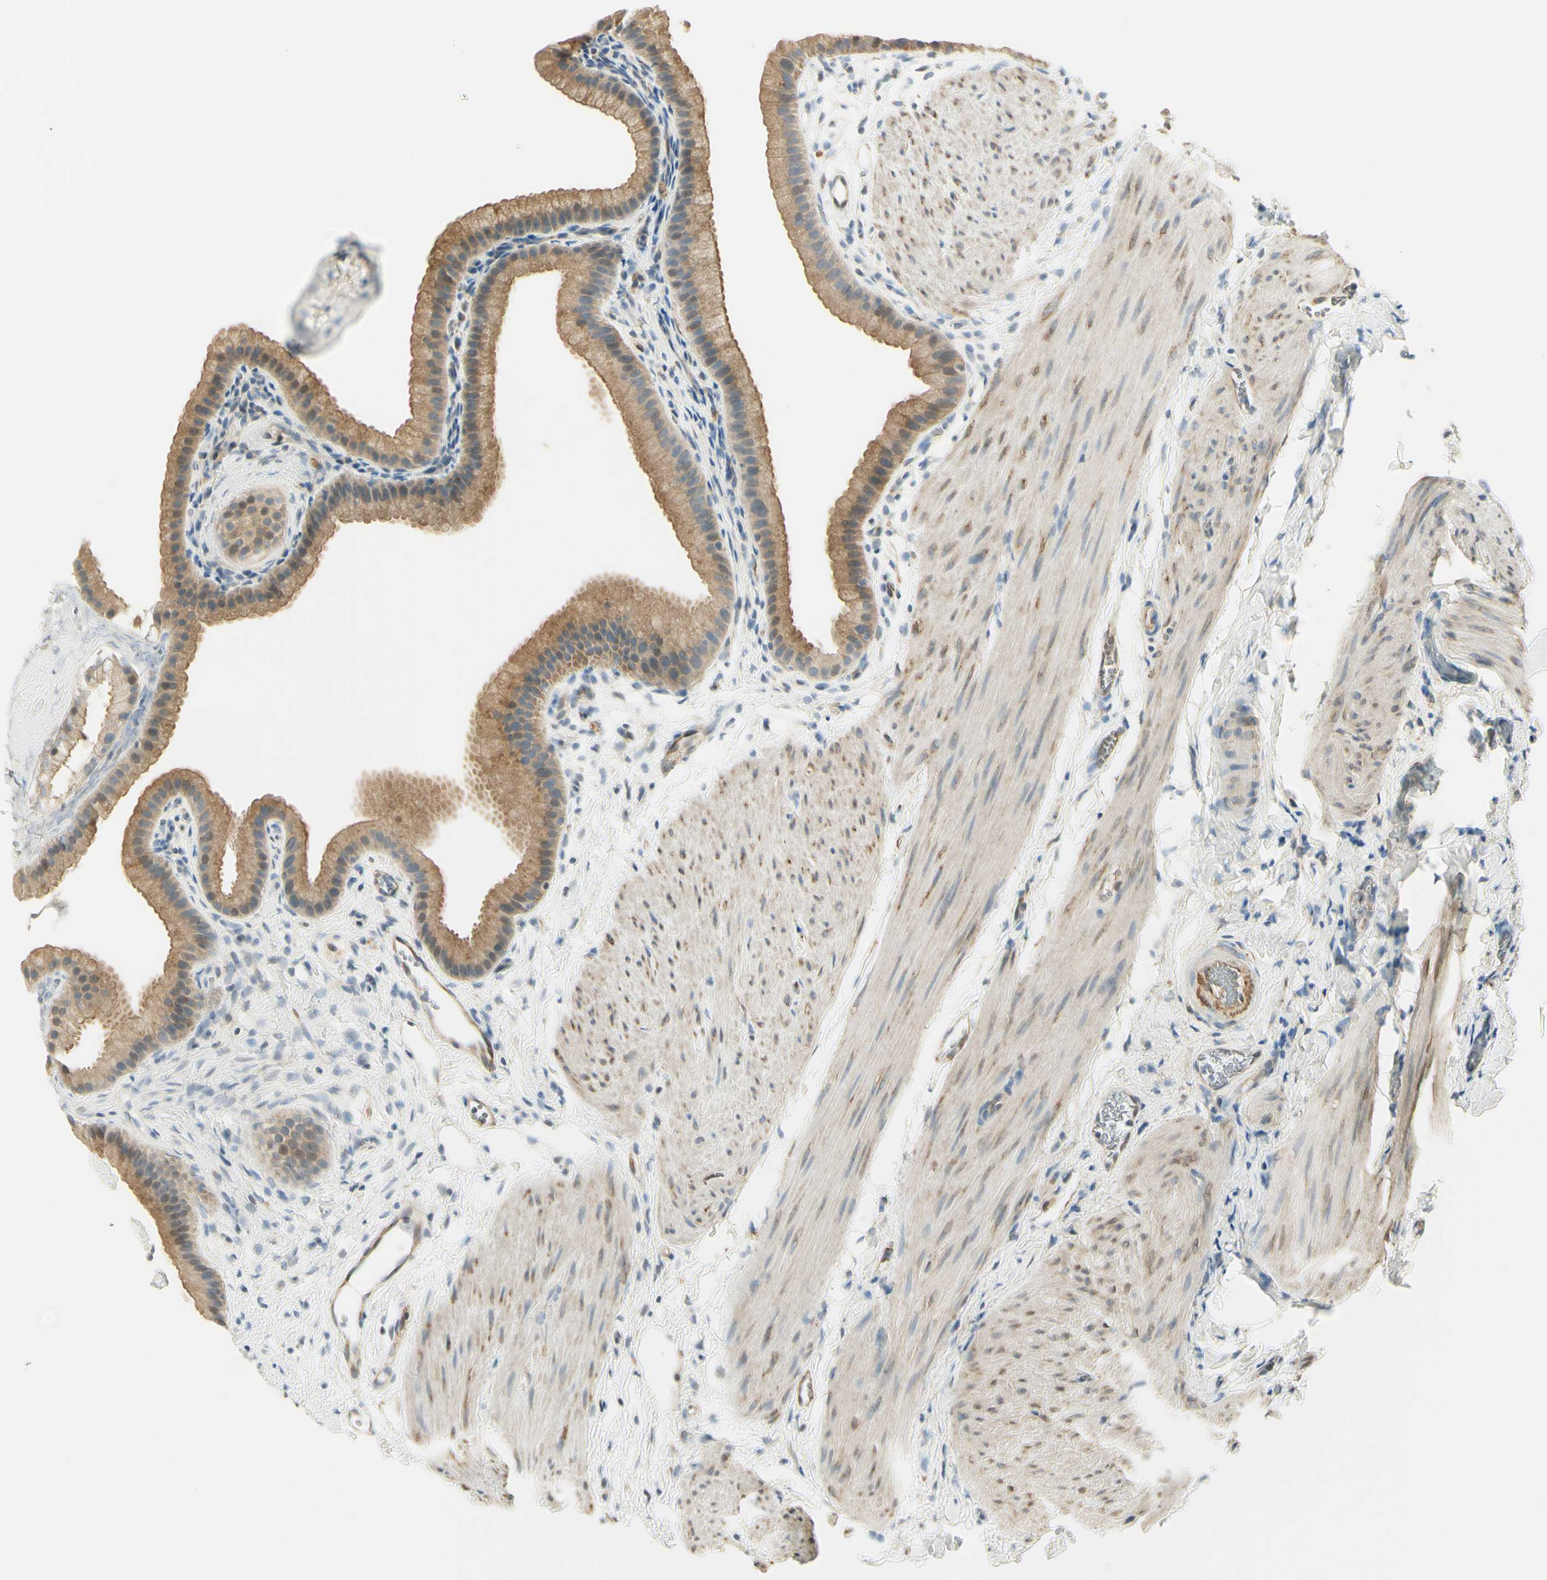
{"staining": {"intensity": "moderate", "quantity": ">75%", "location": "cytoplasmic/membranous"}, "tissue": "gallbladder", "cell_type": "Glandular cells", "image_type": "normal", "snomed": [{"axis": "morphology", "description": "Normal tissue, NOS"}, {"axis": "topography", "description": "Gallbladder"}], "caption": "The histopathology image reveals staining of benign gallbladder, revealing moderate cytoplasmic/membranous protein expression (brown color) within glandular cells.", "gene": "IGDCC4", "patient": {"sex": "female", "age": 64}}